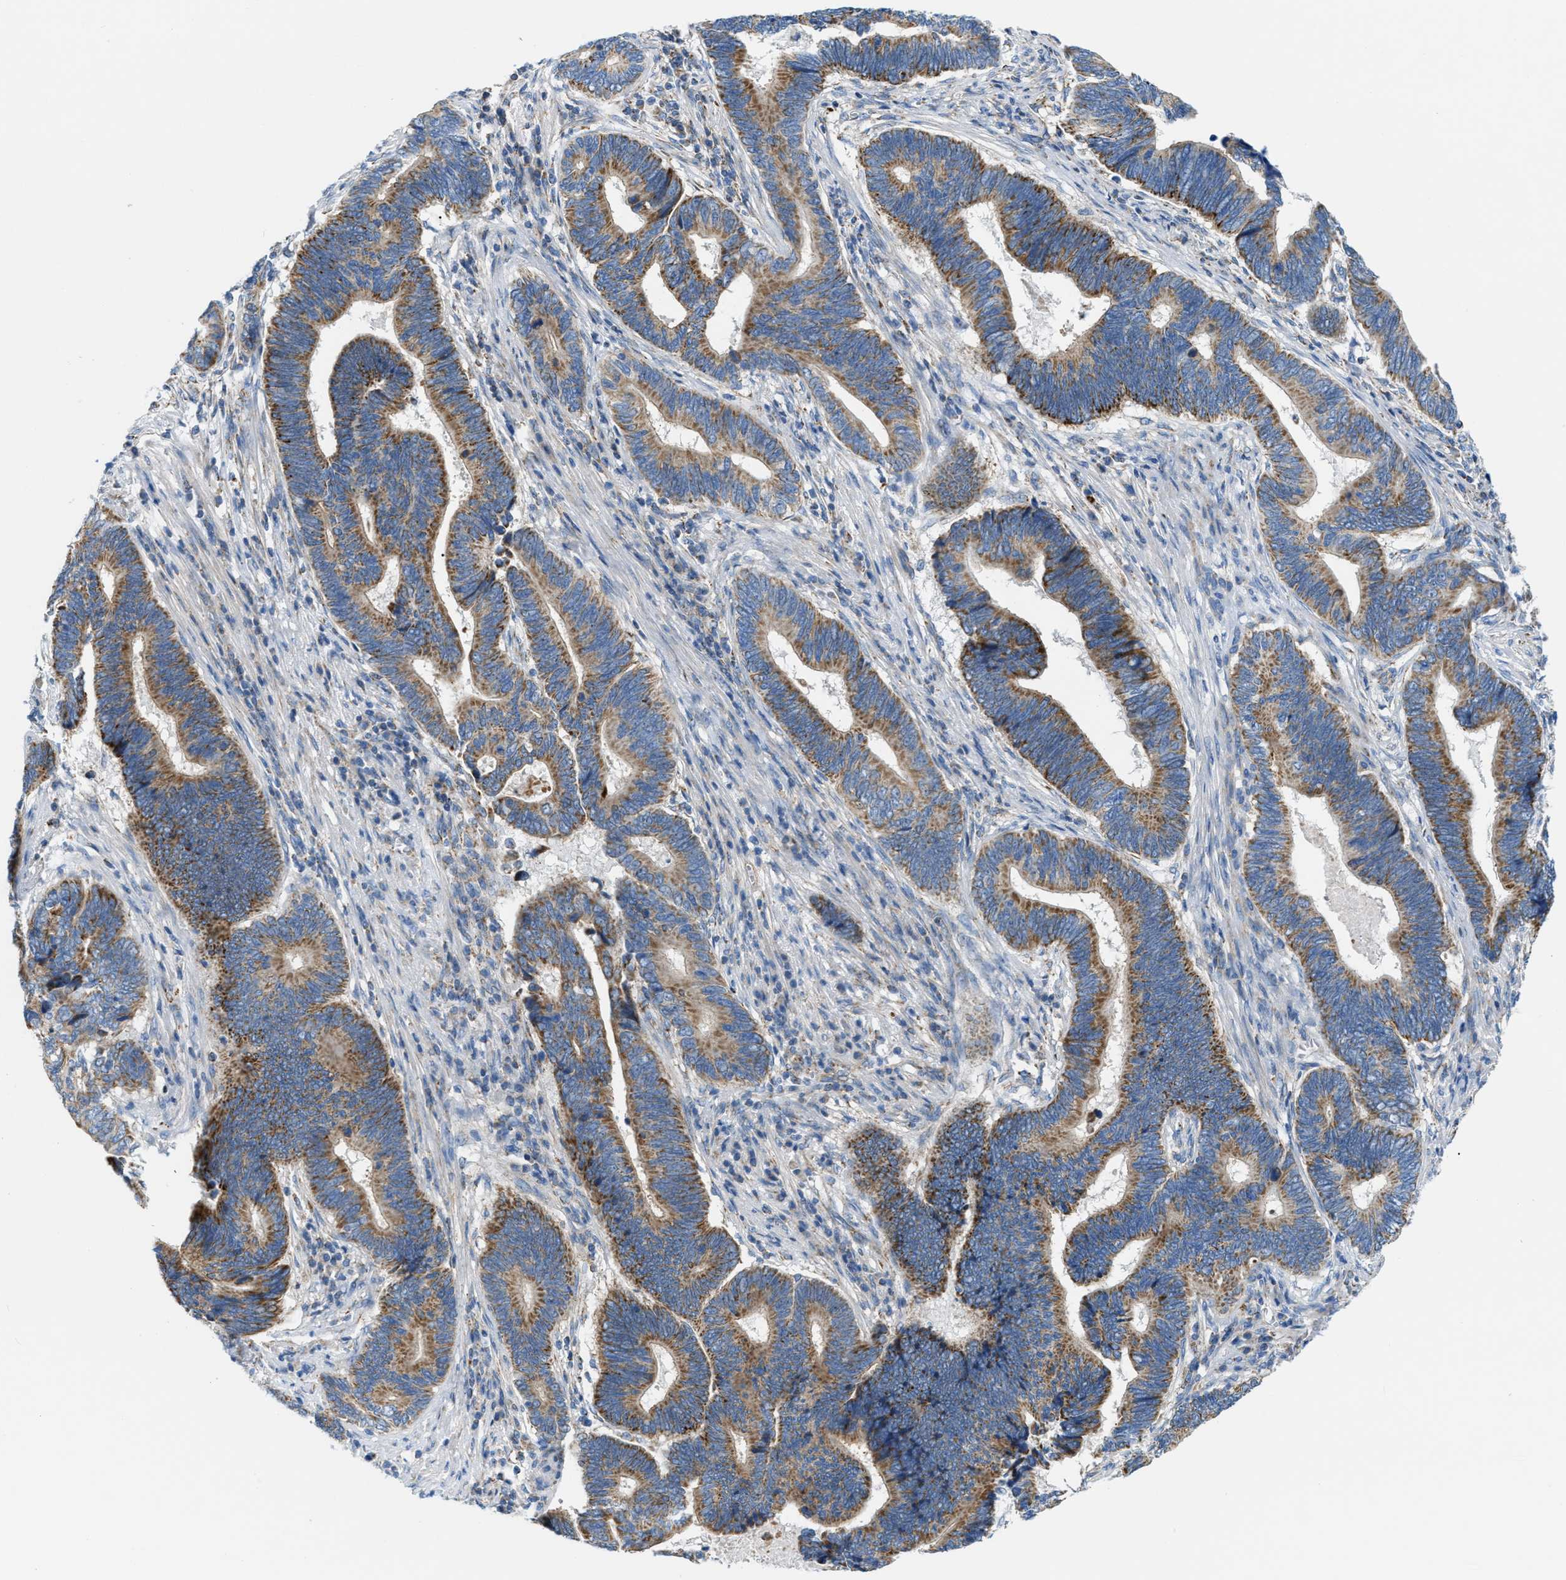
{"staining": {"intensity": "moderate", "quantity": ">75%", "location": "cytoplasmic/membranous"}, "tissue": "pancreatic cancer", "cell_type": "Tumor cells", "image_type": "cancer", "snomed": [{"axis": "morphology", "description": "Adenocarcinoma, NOS"}, {"axis": "topography", "description": "Pancreas"}], "caption": "High-magnification brightfield microscopy of pancreatic cancer (adenocarcinoma) stained with DAB (brown) and counterstained with hematoxylin (blue). tumor cells exhibit moderate cytoplasmic/membranous staining is identified in approximately>75% of cells.", "gene": "JADE1", "patient": {"sex": "female", "age": 70}}